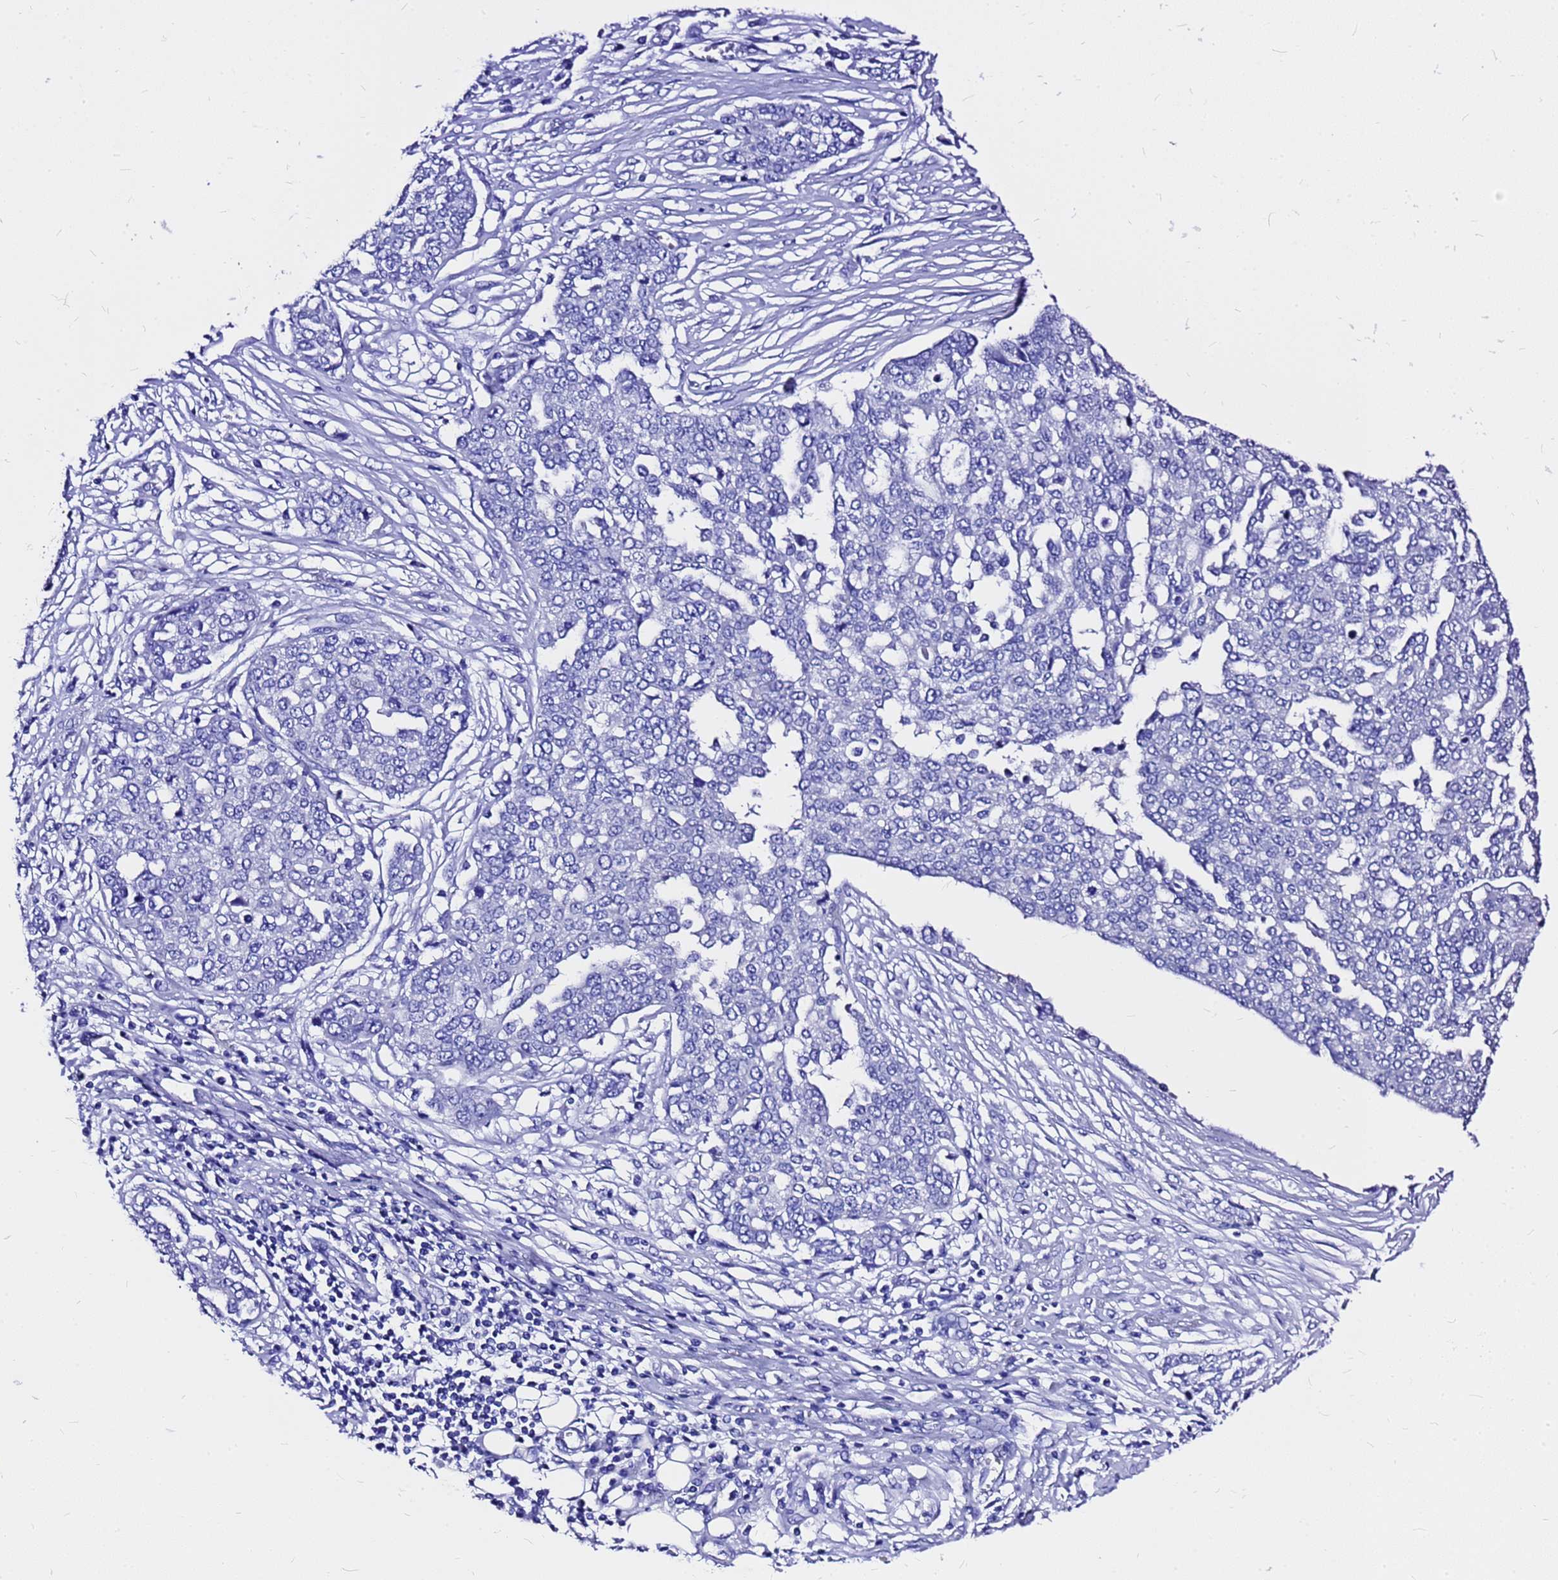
{"staining": {"intensity": "negative", "quantity": "none", "location": "none"}, "tissue": "ovarian cancer", "cell_type": "Tumor cells", "image_type": "cancer", "snomed": [{"axis": "morphology", "description": "Cystadenocarcinoma, serous, NOS"}, {"axis": "topography", "description": "Soft tissue"}, {"axis": "topography", "description": "Ovary"}], "caption": "DAB (3,3'-diaminobenzidine) immunohistochemical staining of ovarian serous cystadenocarcinoma demonstrates no significant expression in tumor cells. (DAB IHC with hematoxylin counter stain).", "gene": "HERC4", "patient": {"sex": "female", "age": 57}}